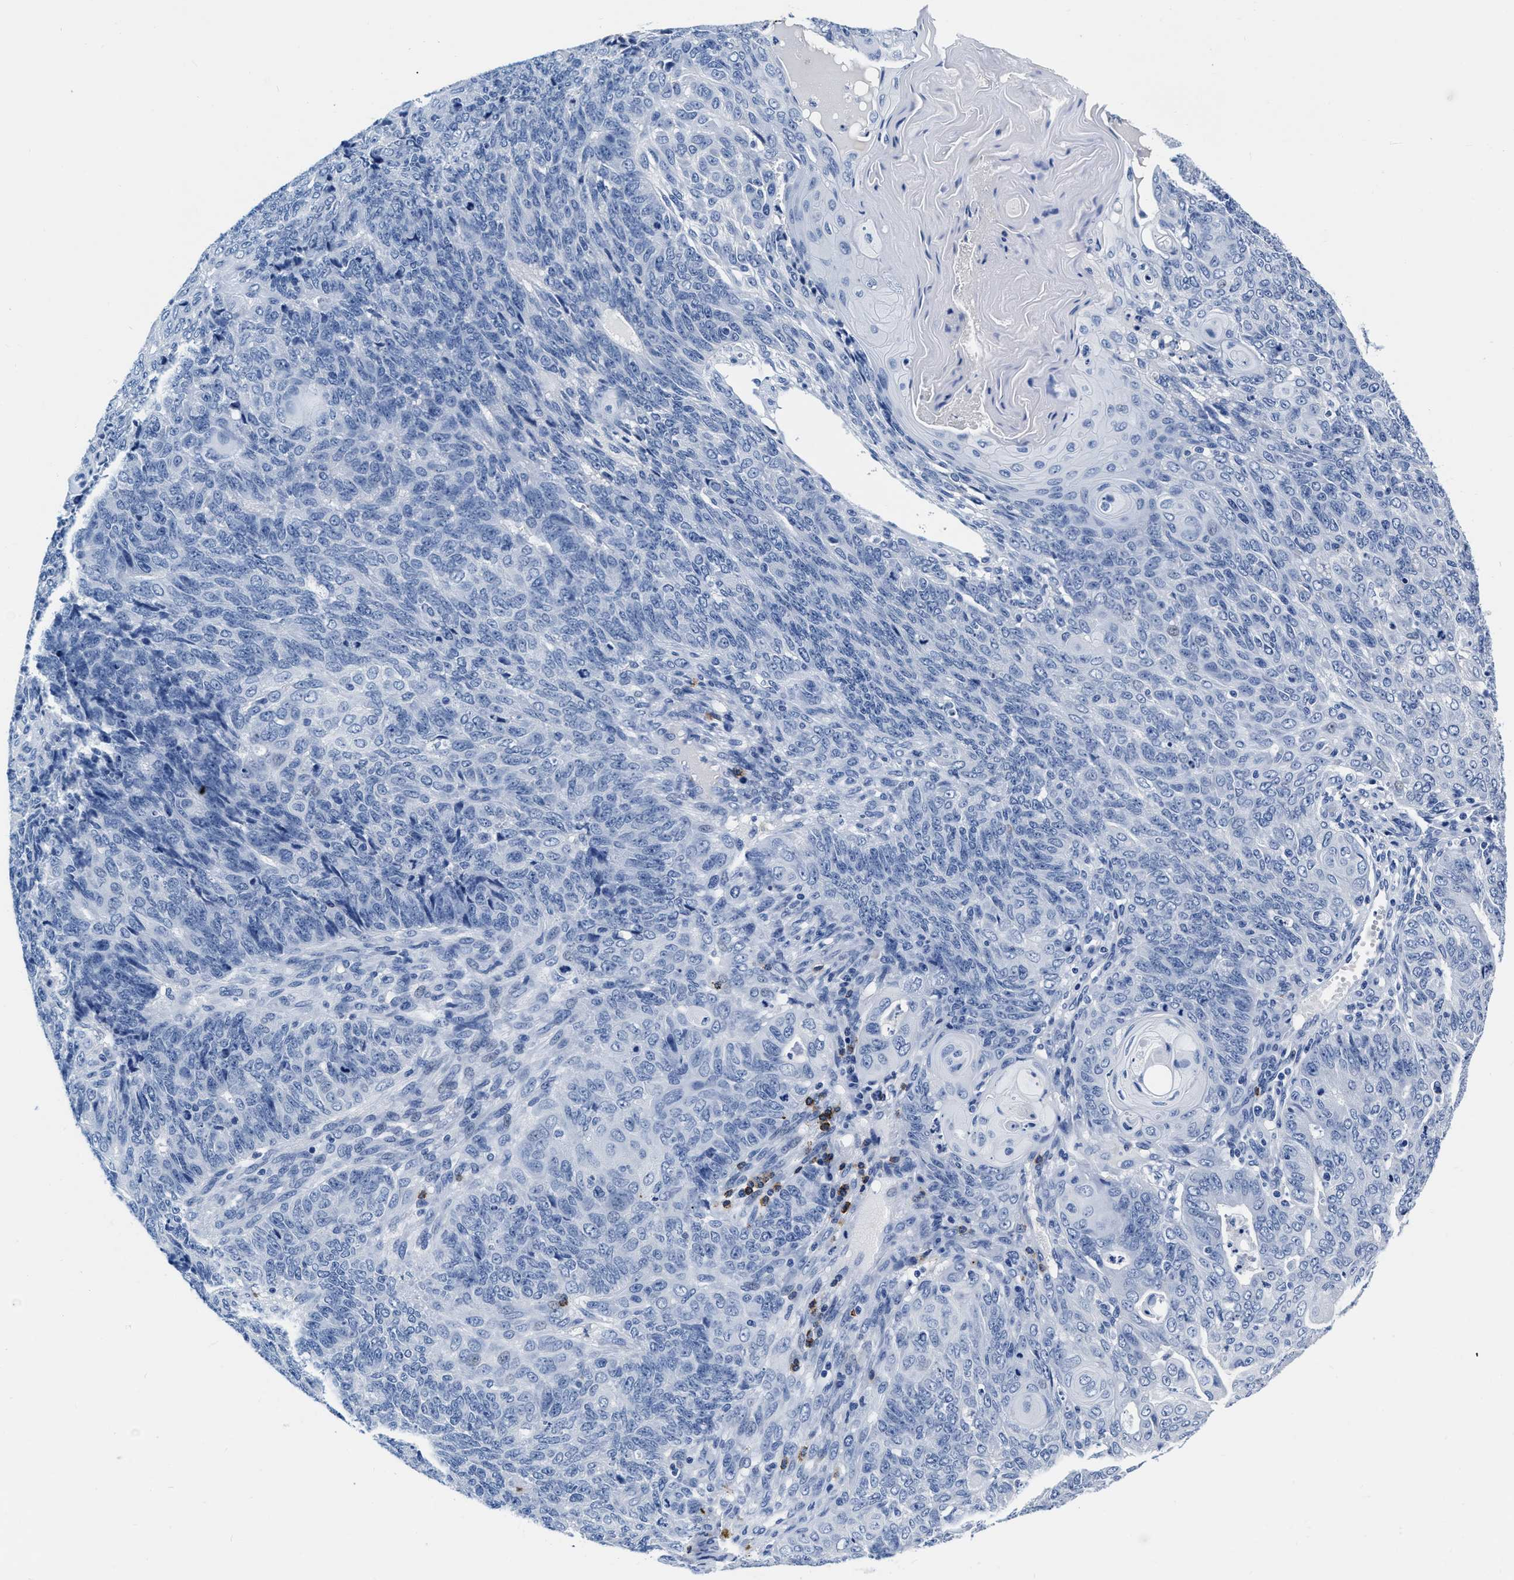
{"staining": {"intensity": "negative", "quantity": "none", "location": "none"}, "tissue": "endometrial cancer", "cell_type": "Tumor cells", "image_type": "cancer", "snomed": [{"axis": "morphology", "description": "Adenocarcinoma, NOS"}, {"axis": "topography", "description": "Endometrium"}], "caption": "IHC of endometrial adenocarcinoma exhibits no positivity in tumor cells.", "gene": "CER1", "patient": {"sex": "female", "age": 32}}